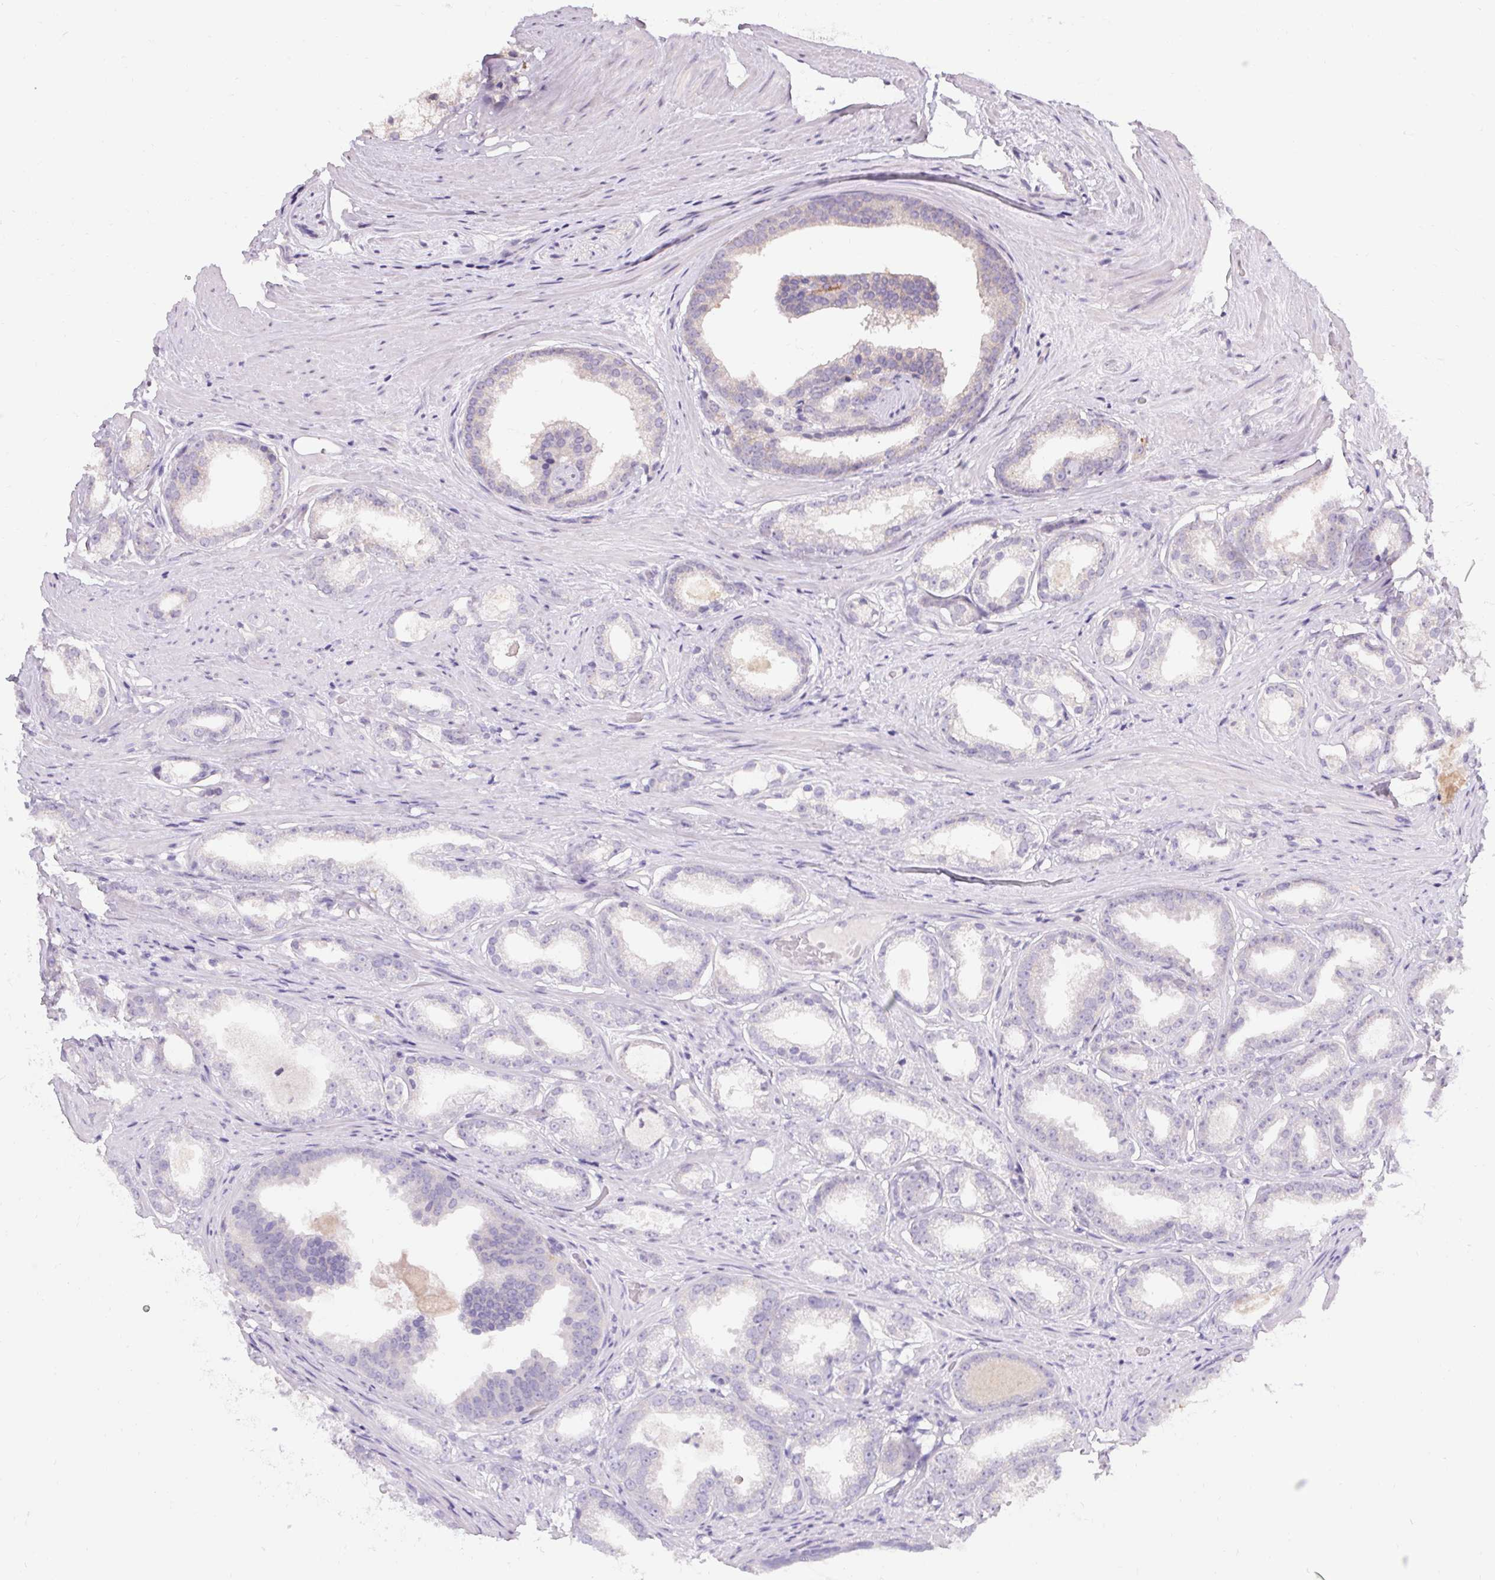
{"staining": {"intensity": "negative", "quantity": "none", "location": "none"}, "tissue": "prostate cancer", "cell_type": "Tumor cells", "image_type": "cancer", "snomed": [{"axis": "morphology", "description": "Adenocarcinoma, Low grade"}, {"axis": "topography", "description": "Prostate"}], "caption": "Prostate adenocarcinoma (low-grade) stained for a protein using IHC reveals no positivity tumor cells.", "gene": "HSD17B3", "patient": {"sex": "male", "age": 65}}